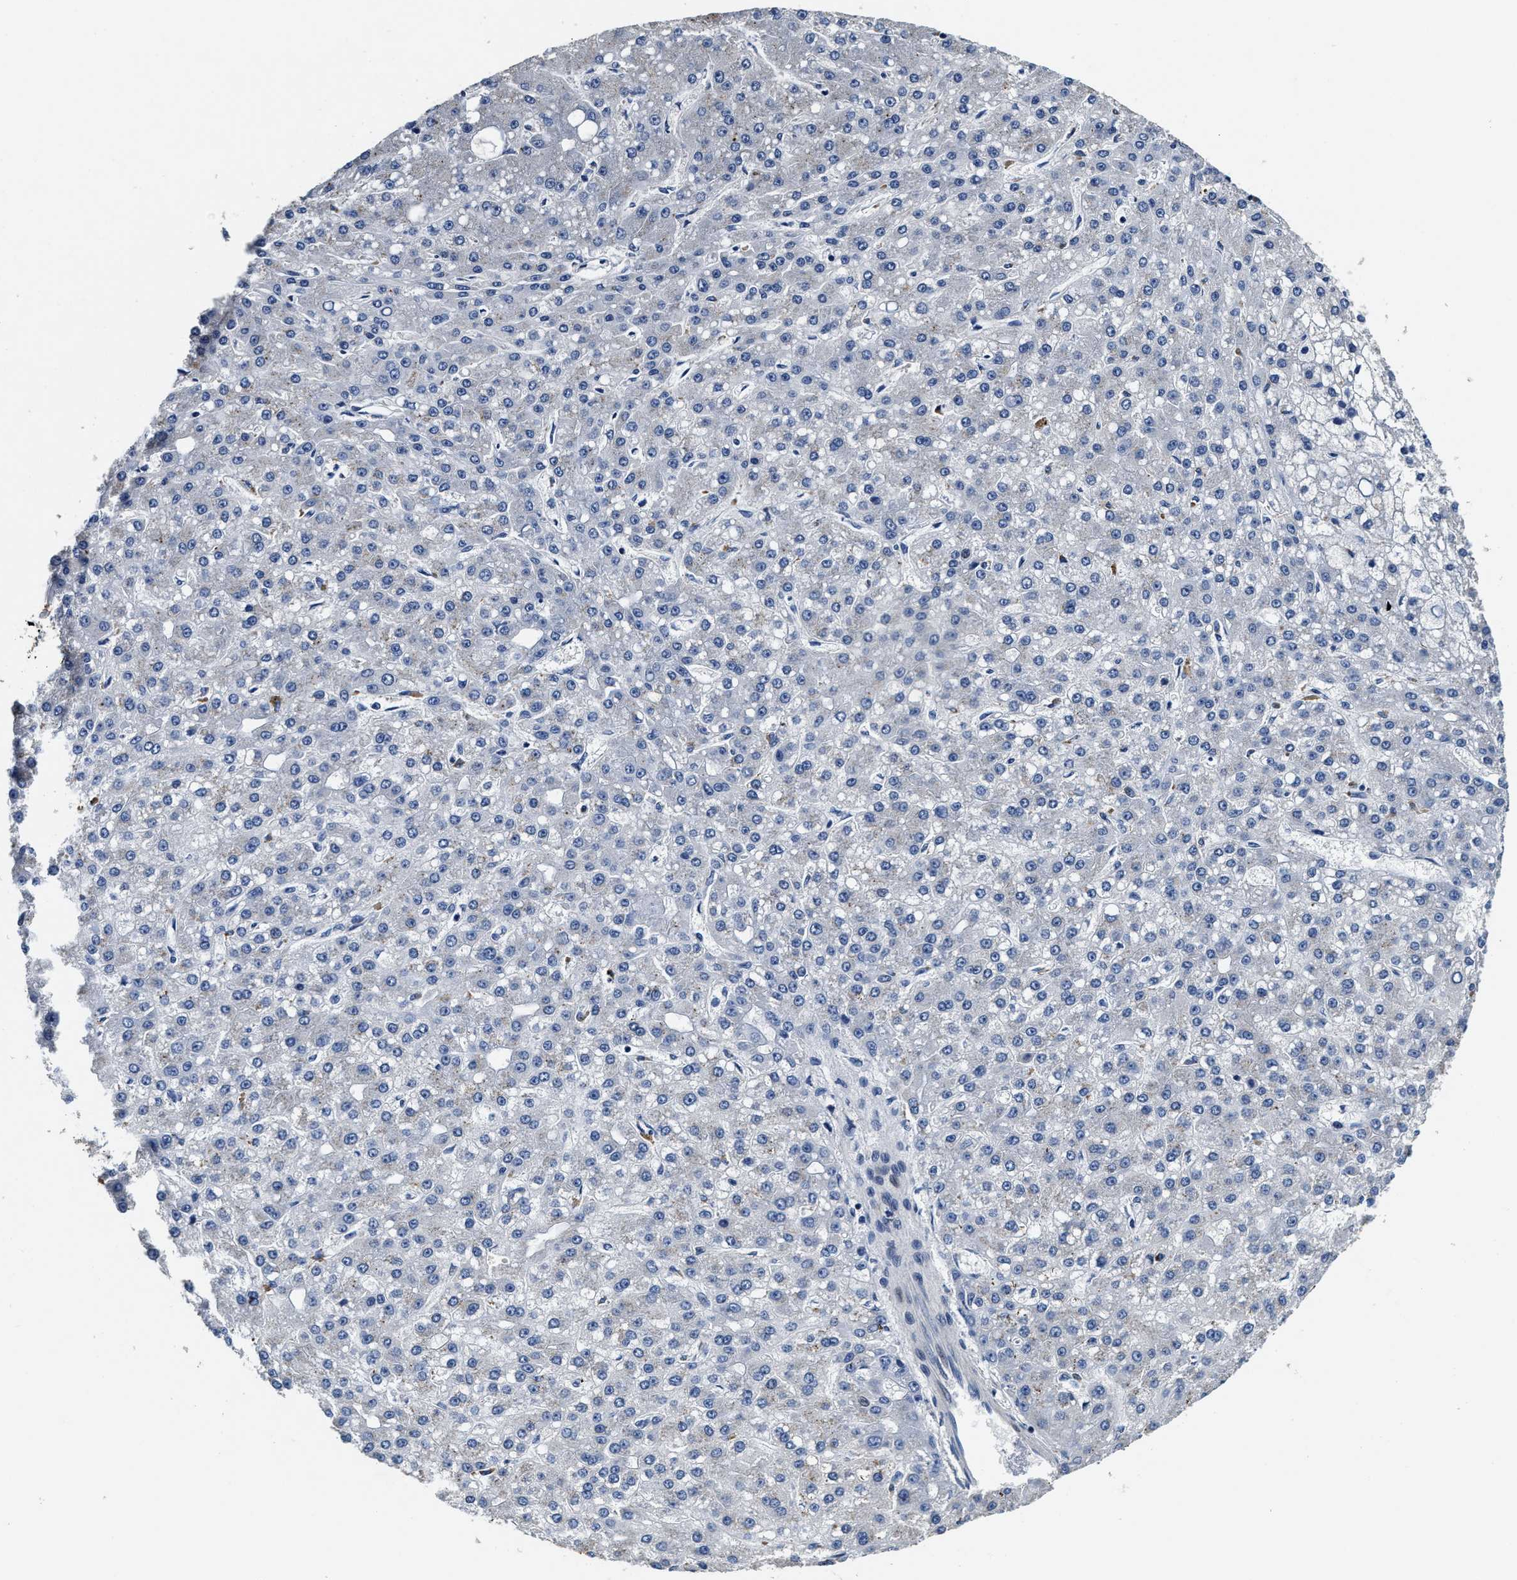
{"staining": {"intensity": "negative", "quantity": "none", "location": "none"}, "tissue": "liver cancer", "cell_type": "Tumor cells", "image_type": "cancer", "snomed": [{"axis": "morphology", "description": "Carcinoma, Hepatocellular, NOS"}, {"axis": "topography", "description": "Liver"}], "caption": "Photomicrograph shows no significant protein staining in tumor cells of liver hepatocellular carcinoma.", "gene": "ANKIB1", "patient": {"sex": "male", "age": 67}}